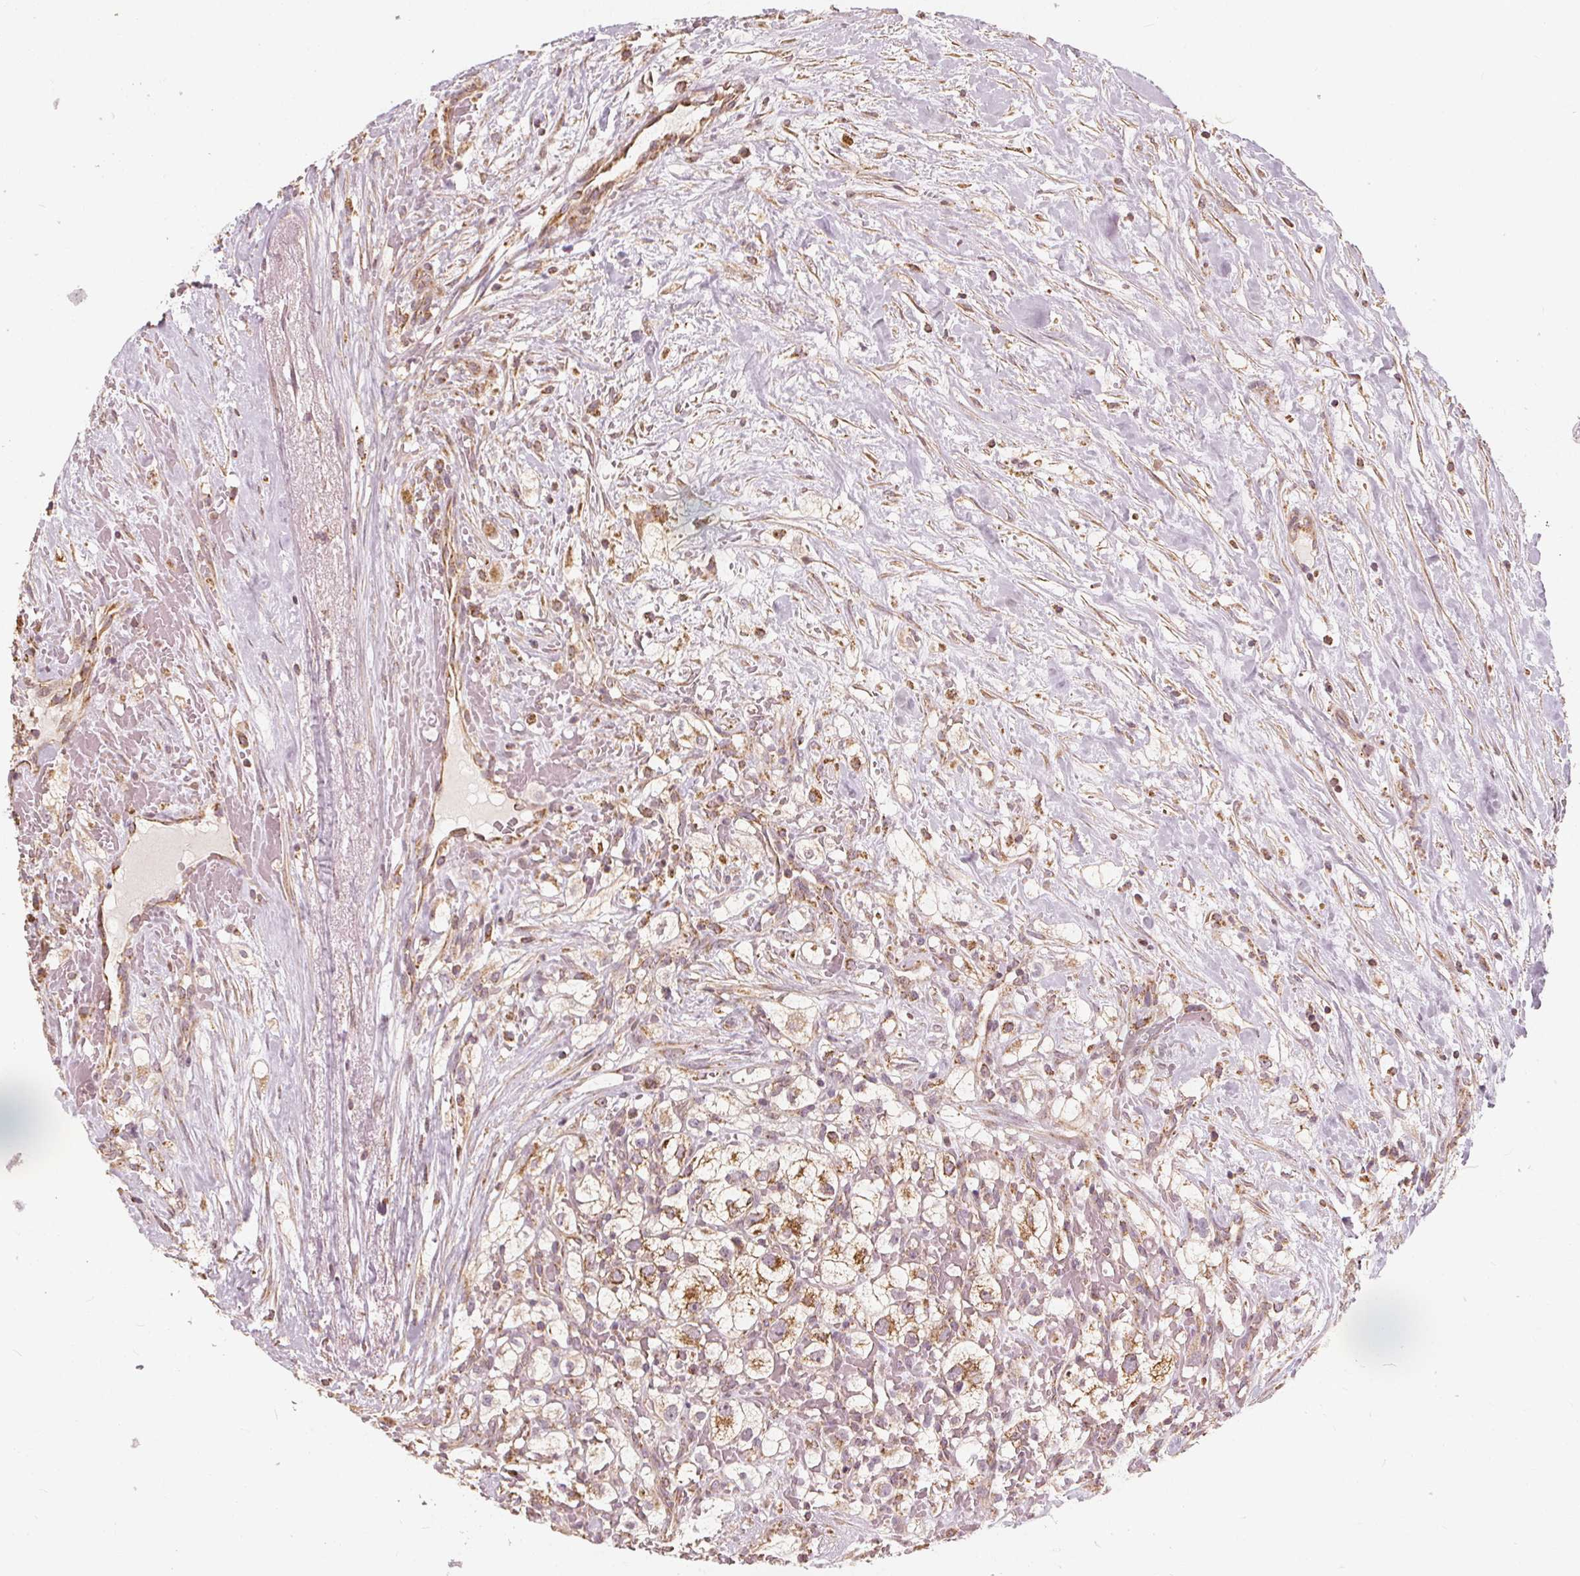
{"staining": {"intensity": "moderate", "quantity": ">75%", "location": "cytoplasmic/membranous"}, "tissue": "renal cancer", "cell_type": "Tumor cells", "image_type": "cancer", "snomed": [{"axis": "morphology", "description": "Adenocarcinoma, NOS"}, {"axis": "topography", "description": "Kidney"}], "caption": "Renal cancer (adenocarcinoma) stained with IHC demonstrates moderate cytoplasmic/membranous positivity in about >75% of tumor cells. The staining was performed using DAB (3,3'-diaminobenzidine), with brown indicating positive protein expression. Nuclei are stained blue with hematoxylin.", "gene": "PEX26", "patient": {"sex": "male", "age": 59}}